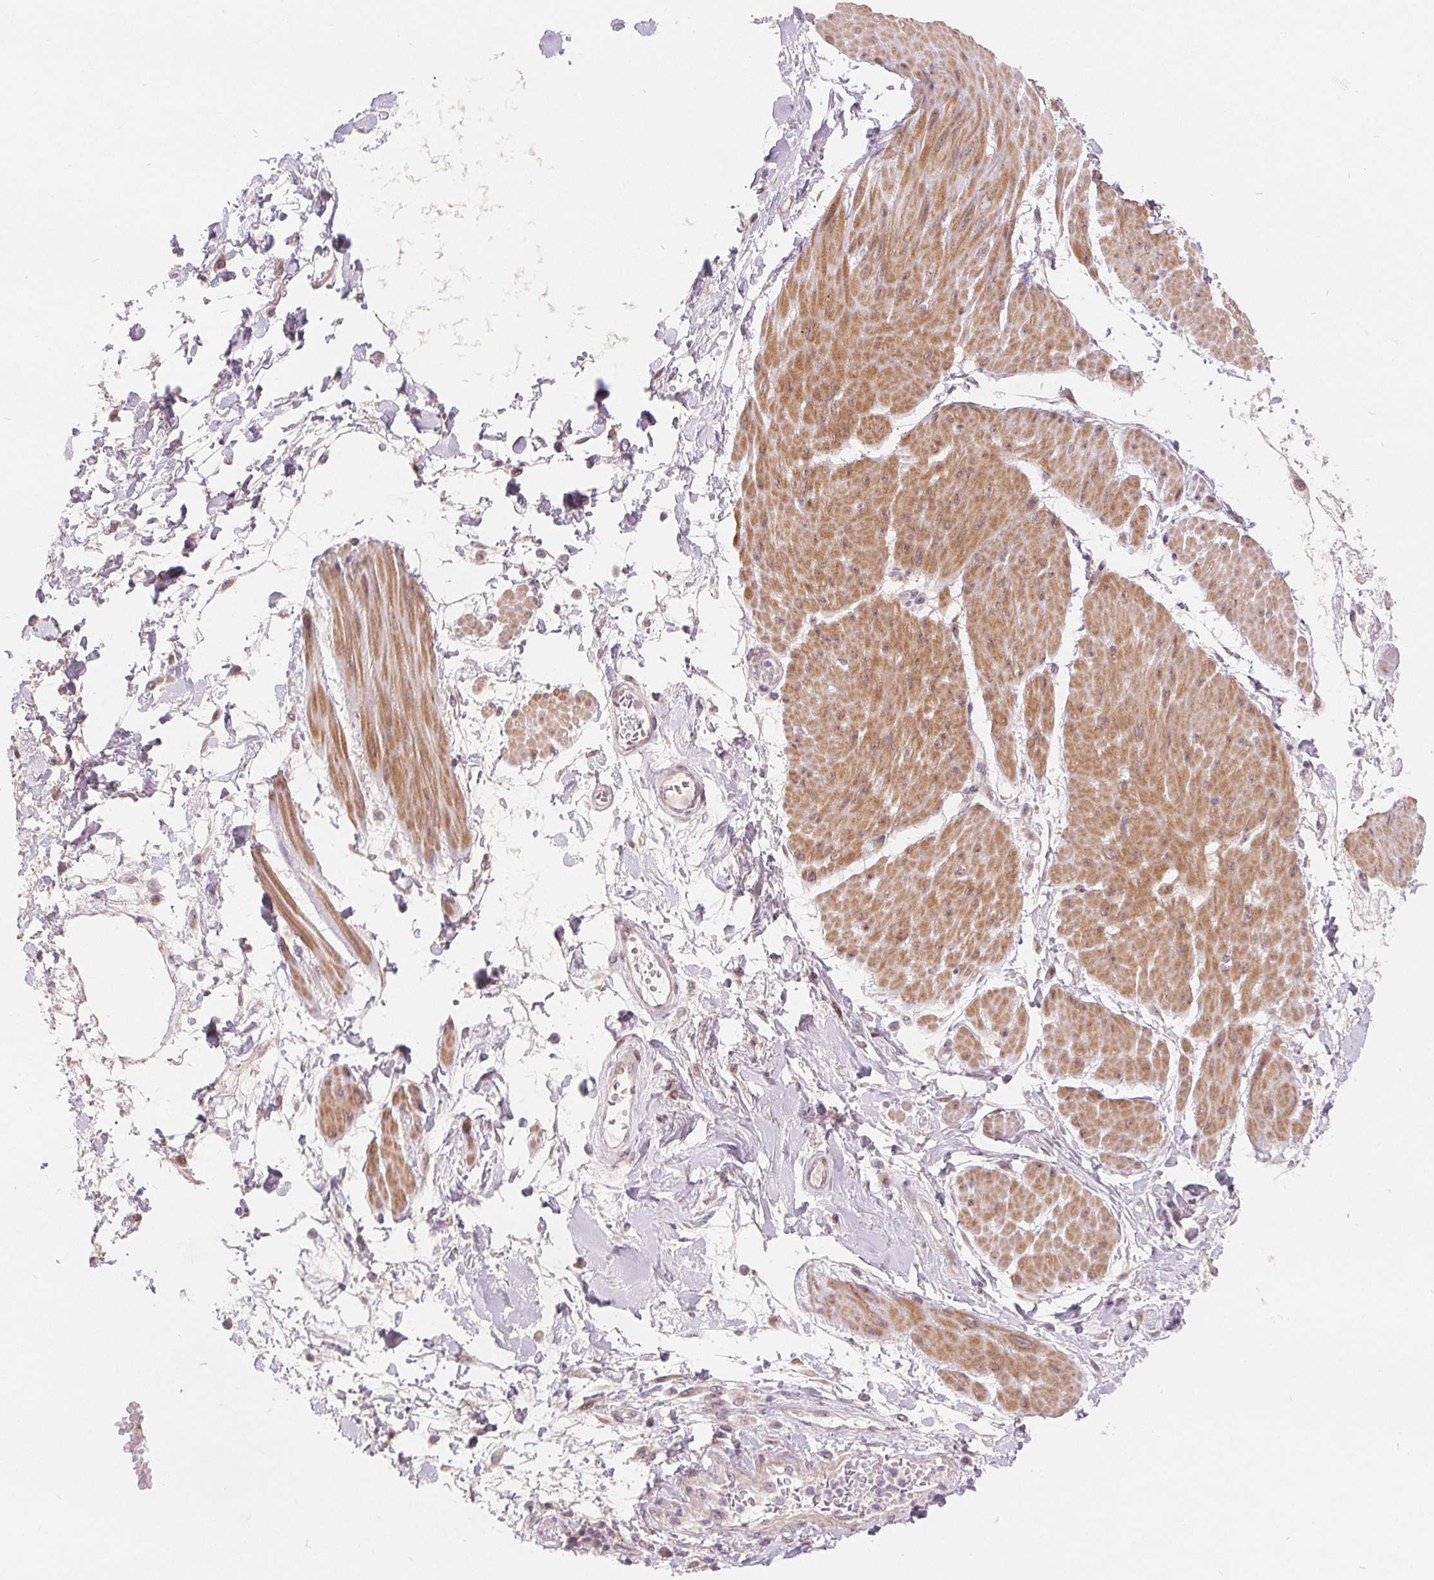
{"staining": {"intensity": "negative", "quantity": "none", "location": "none"}, "tissue": "adipose tissue", "cell_type": "Adipocytes", "image_type": "normal", "snomed": [{"axis": "morphology", "description": "Normal tissue, NOS"}, {"axis": "topography", "description": "Urinary bladder"}, {"axis": "topography", "description": "Peripheral nerve tissue"}], "caption": "IHC micrograph of normal adipose tissue: human adipose tissue stained with DAB reveals no significant protein staining in adipocytes. (DAB (3,3'-diaminobenzidine) immunohistochemistry, high magnification).", "gene": "NRG2", "patient": {"sex": "female", "age": 60}}